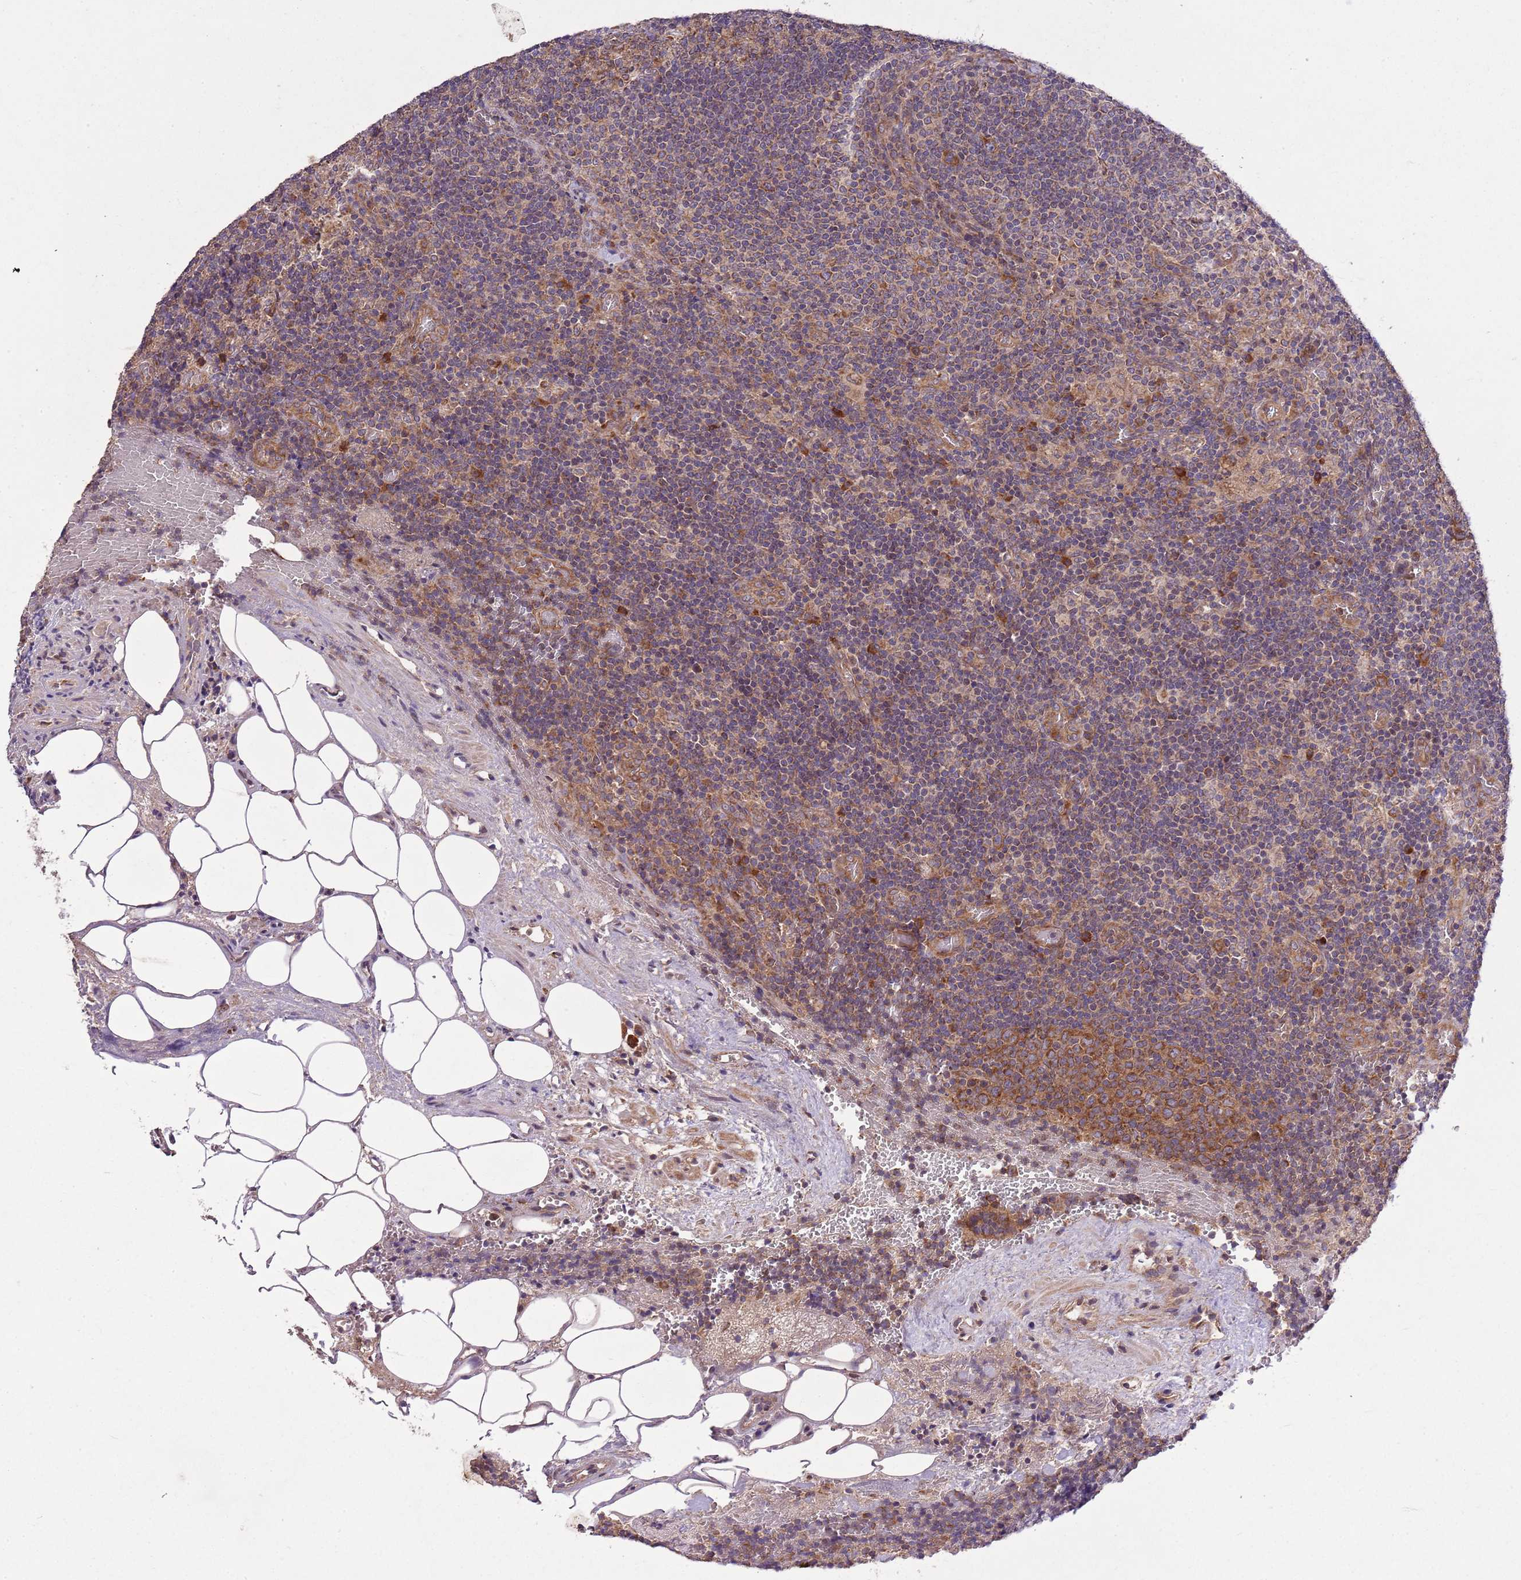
{"staining": {"intensity": "moderate", "quantity": ">75%", "location": "cytoplasmic/membranous"}, "tissue": "lymph node", "cell_type": "Germinal center cells", "image_type": "normal", "snomed": [{"axis": "morphology", "description": "Normal tissue, NOS"}, {"axis": "topography", "description": "Lymph node"}], "caption": "High-power microscopy captured an IHC image of benign lymph node, revealing moderate cytoplasmic/membranous staining in about >75% of germinal center cells. (DAB (3,3'-diaminobenzidine) = brown stain, brightfield microscopy at high magnification).", "gene": "MFNG", "patient": {"sex": "male", "age": 58}}